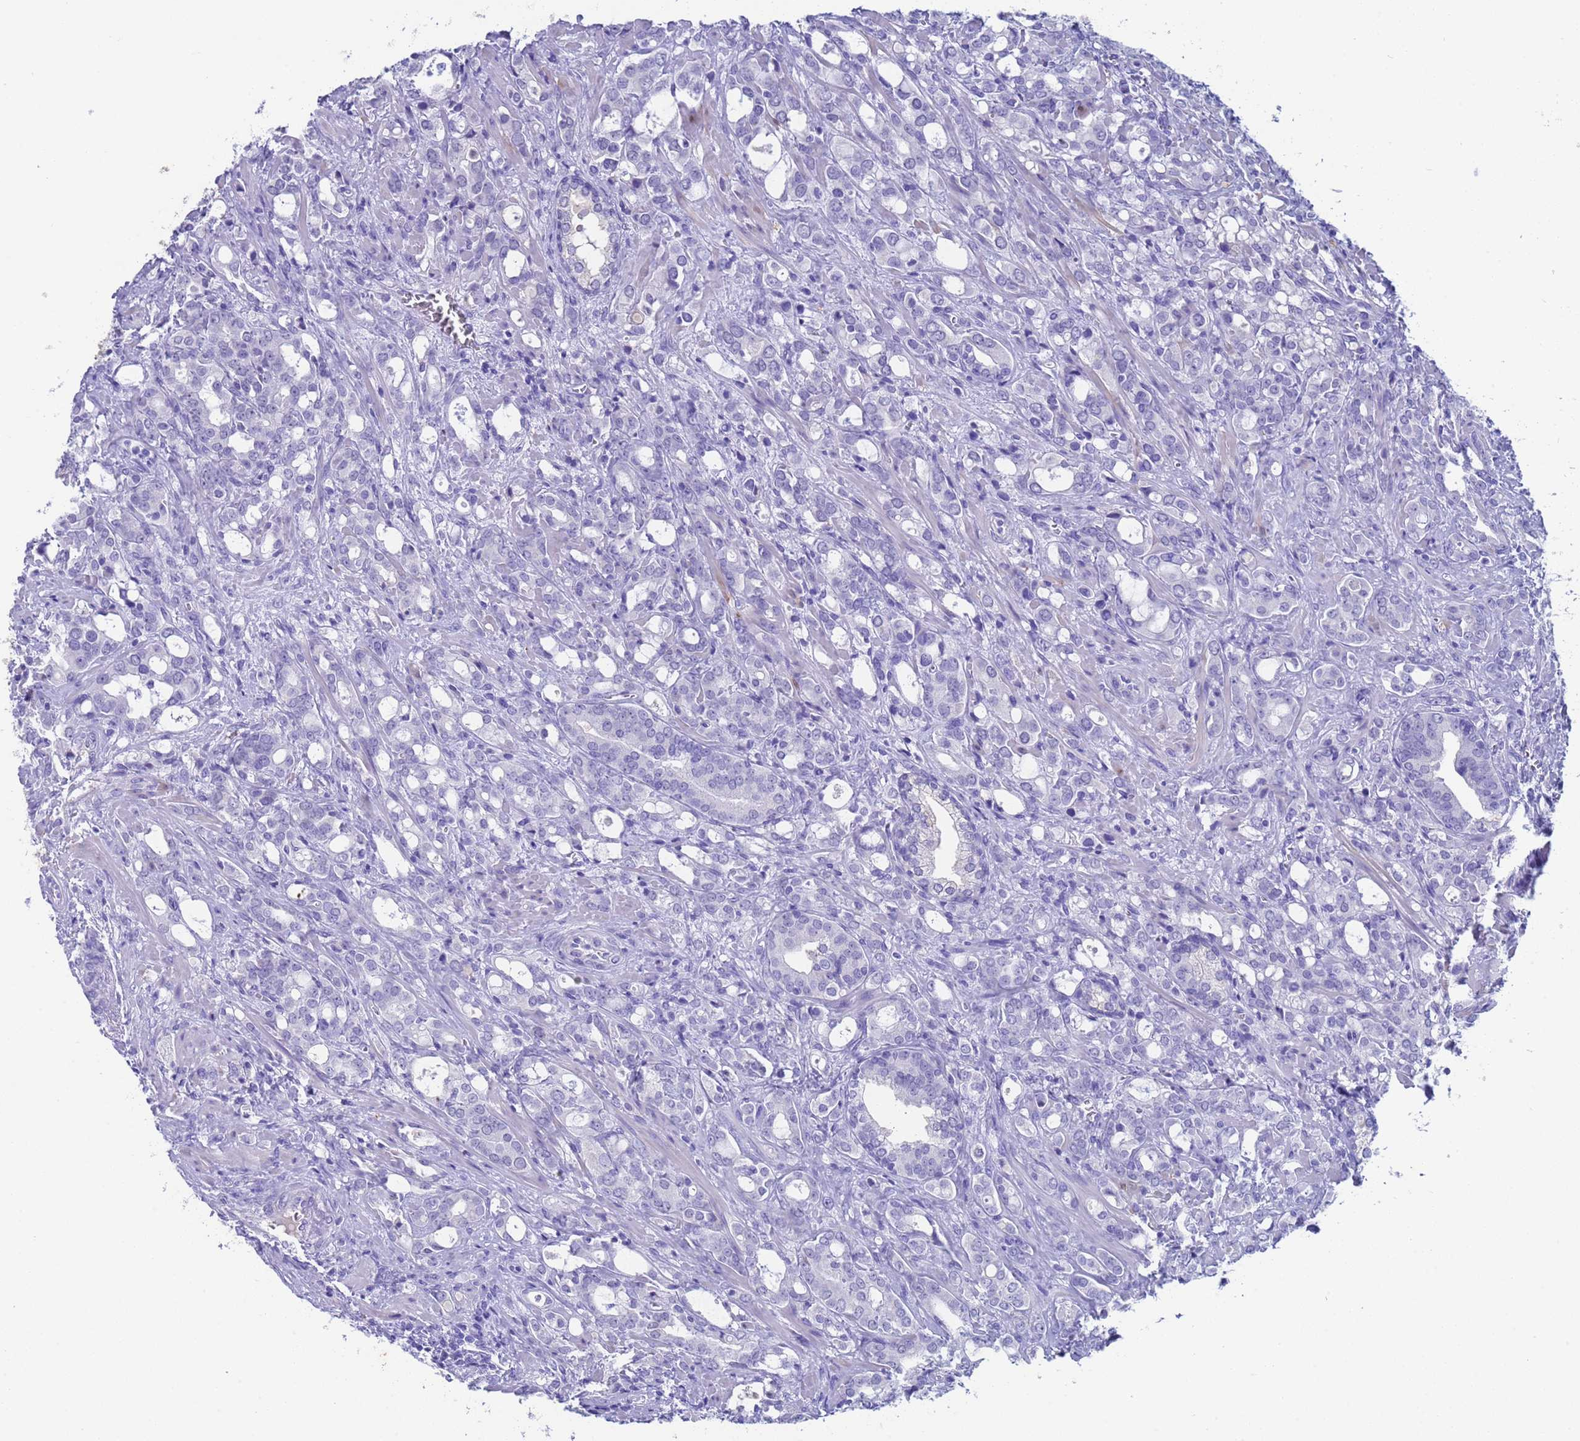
{"staining": {"intensity": "negative", "quantity": "none", "location": "none"}, "tissue": "prostate cancer", "cell_type": "Tumor cells", "image_type": "cancer", "snomed": [{"axis": "morphology", "description": "Adenocarcinoma, High grade"}, {"axis": "topography", "description": "Prostate"}], "caption": "An IHC image of prostate cancer is shown. There is no staining in tumor cells of prostate cancer. (DAB (3,3'-diaminobenzidine) immunohistochemistry (IHC), high magnification).", "gene": "CKM", "patient": {"sex": "male", "age": 72}}